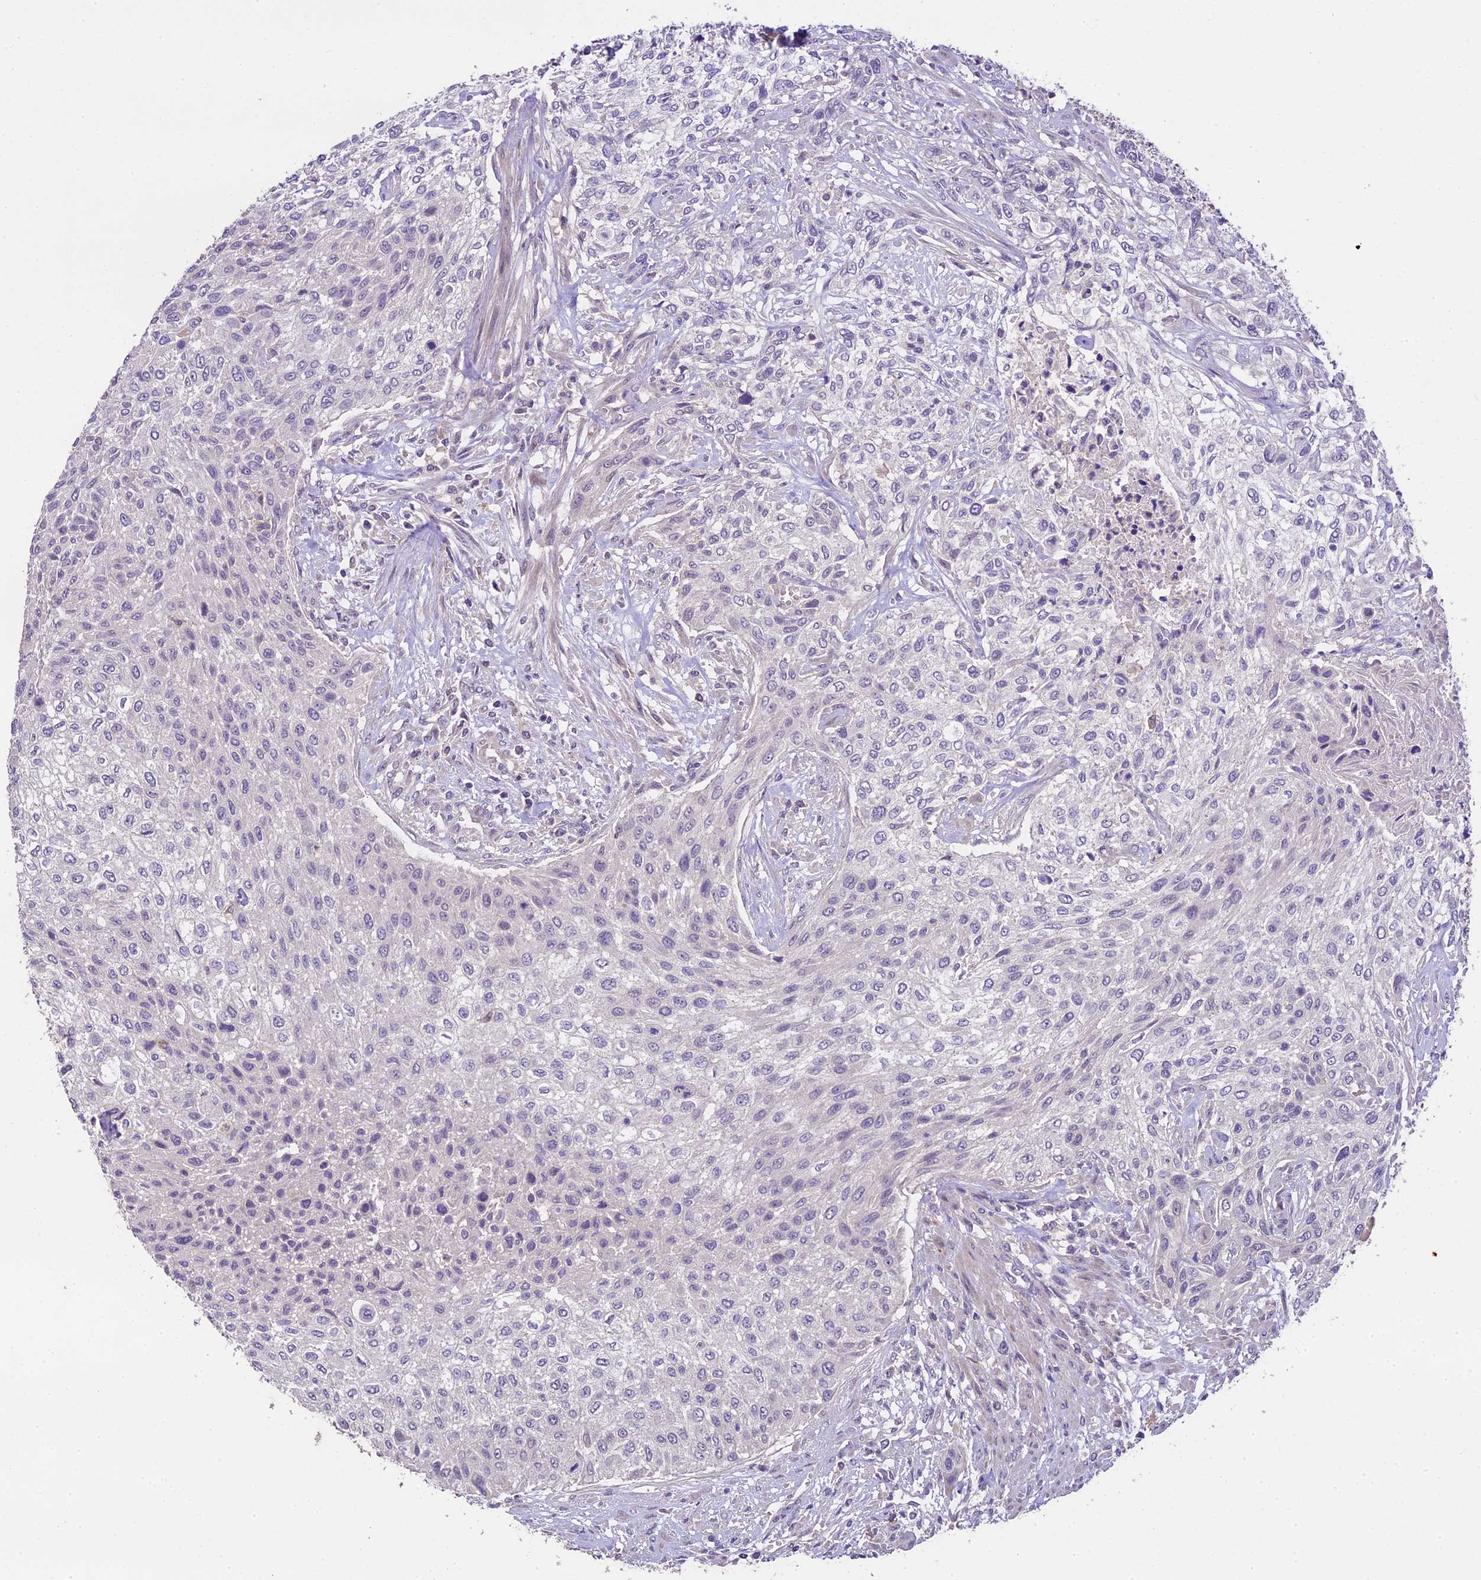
{"staining": {"intensity": "negative", "quantity": "none", "location": "none"}, "tissue": "urothelial cancer", "cell_type": "Tumor cells", "image_type": "cancer", "snomed": [{"axis": "morphology", "description": "Normal tissue, NOS"}, {"axis": "morphology", "description": "Urothelial carcinoma, NOS"}, {"axis": "topography", "description": "Urinary bladder"}, {"axis": "topography", "description": "Peripheral nerve tissue"}], "caption": "High power microscopy photomicrograph of an immunohistochemistry photomicrograph of urothelial cancer, revealing no significant expression in tumor cells.", "gene": "DGKH", "patient": {"sex": "male", "age": 35}}